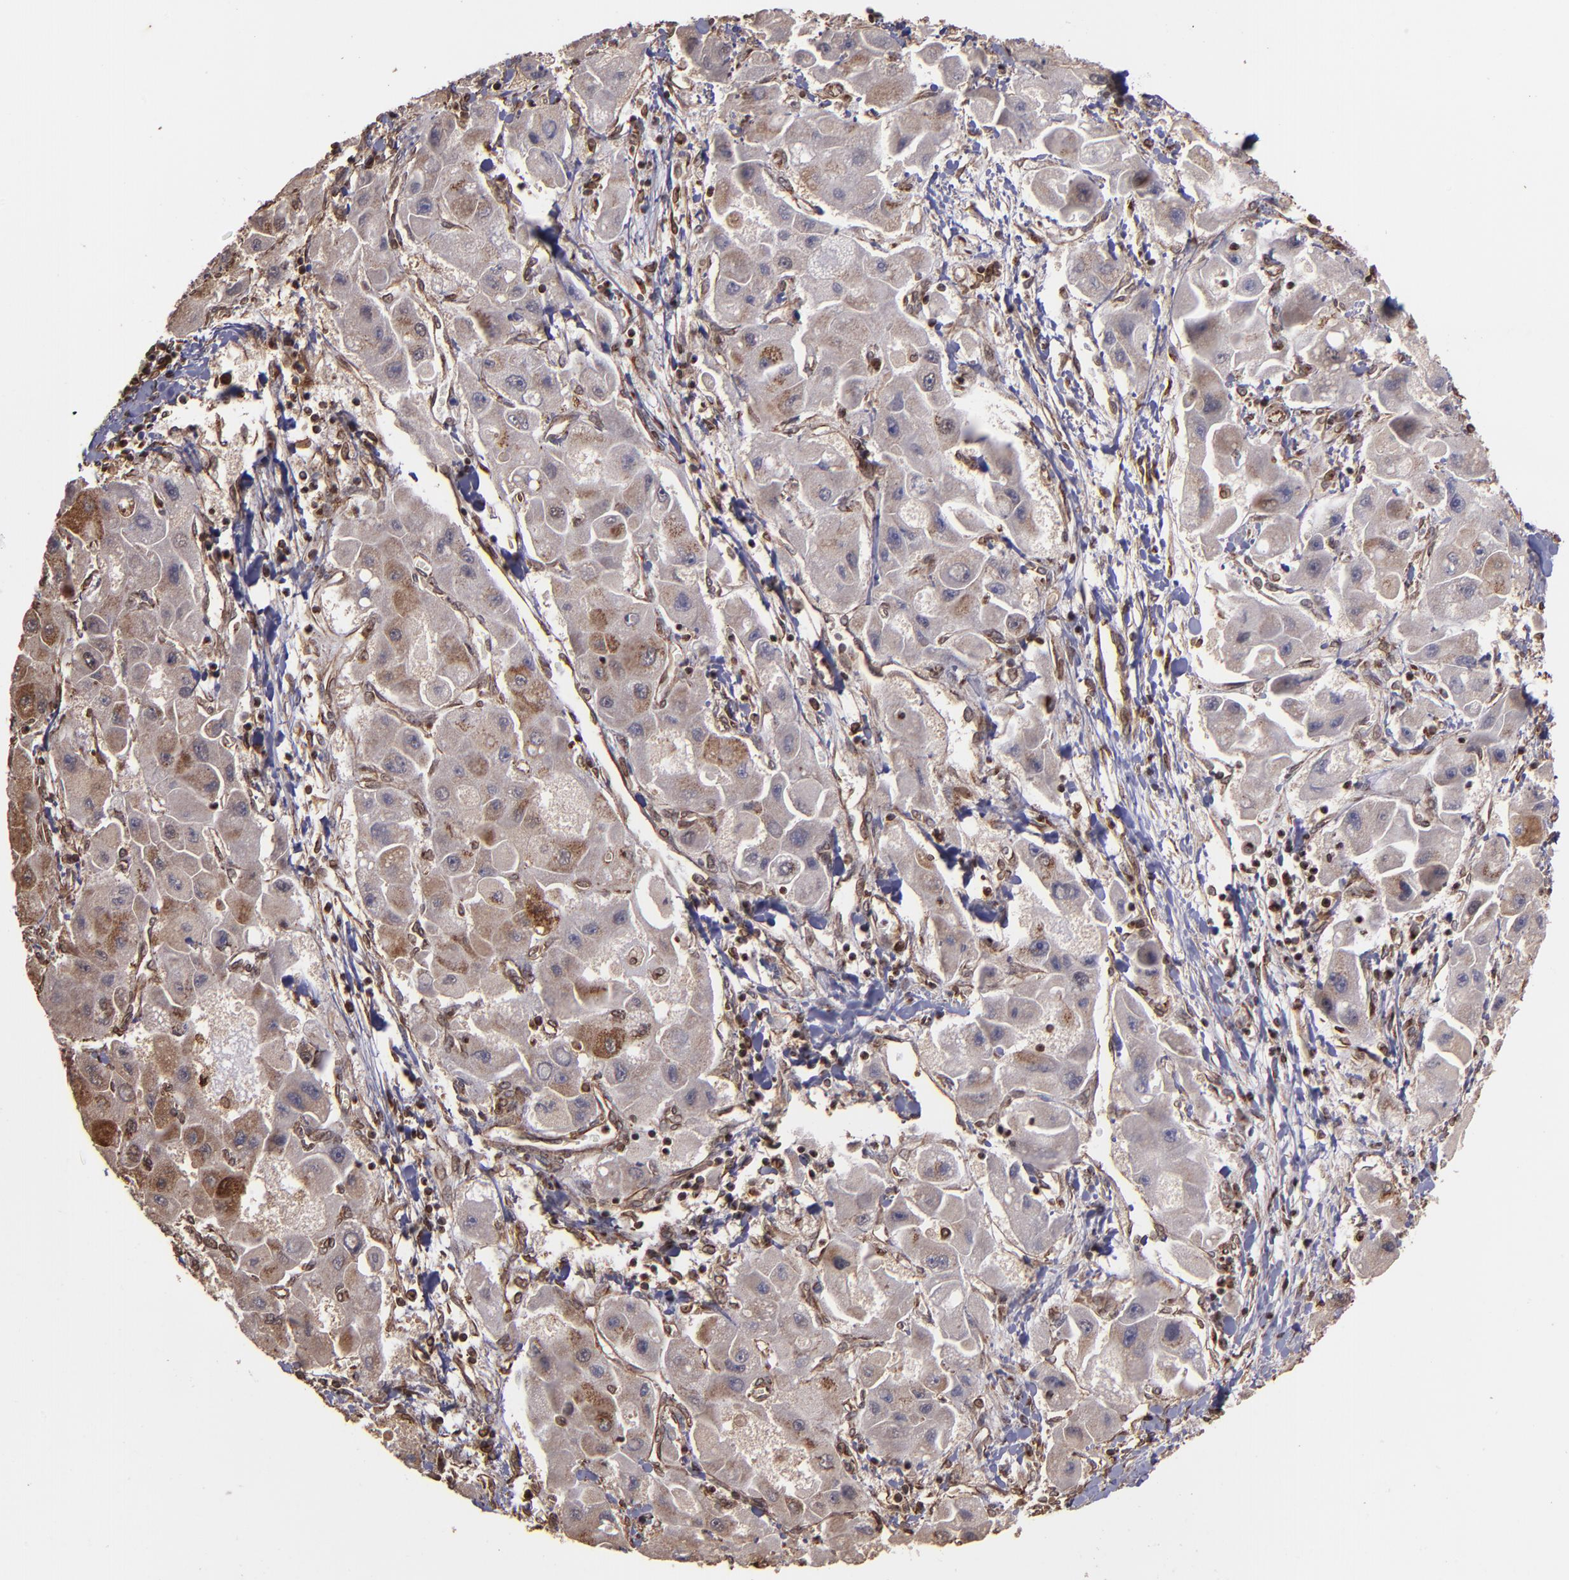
{"staining": {"intensity": "weak", "quantity": "25%-75%", "location": "cytoplasmic/membranous"}, "tissue": "liver cancer", "cell_type": "Tumor cells", "image_type": "cancer", "snomed": [{"axis": "morphology", "description": "Carcinoma, Hepatocellular, NOS"}, {"axis": "topography", "description": "Liver"}], "caption": "Brown immunohistochemical staining in liver cancer exhibits weak cytoplasmic/membranous positivity in about 25%-75% of tumor cells.", "gene": "TRIP11", "patient": {"sex": "male", "age": 24}}